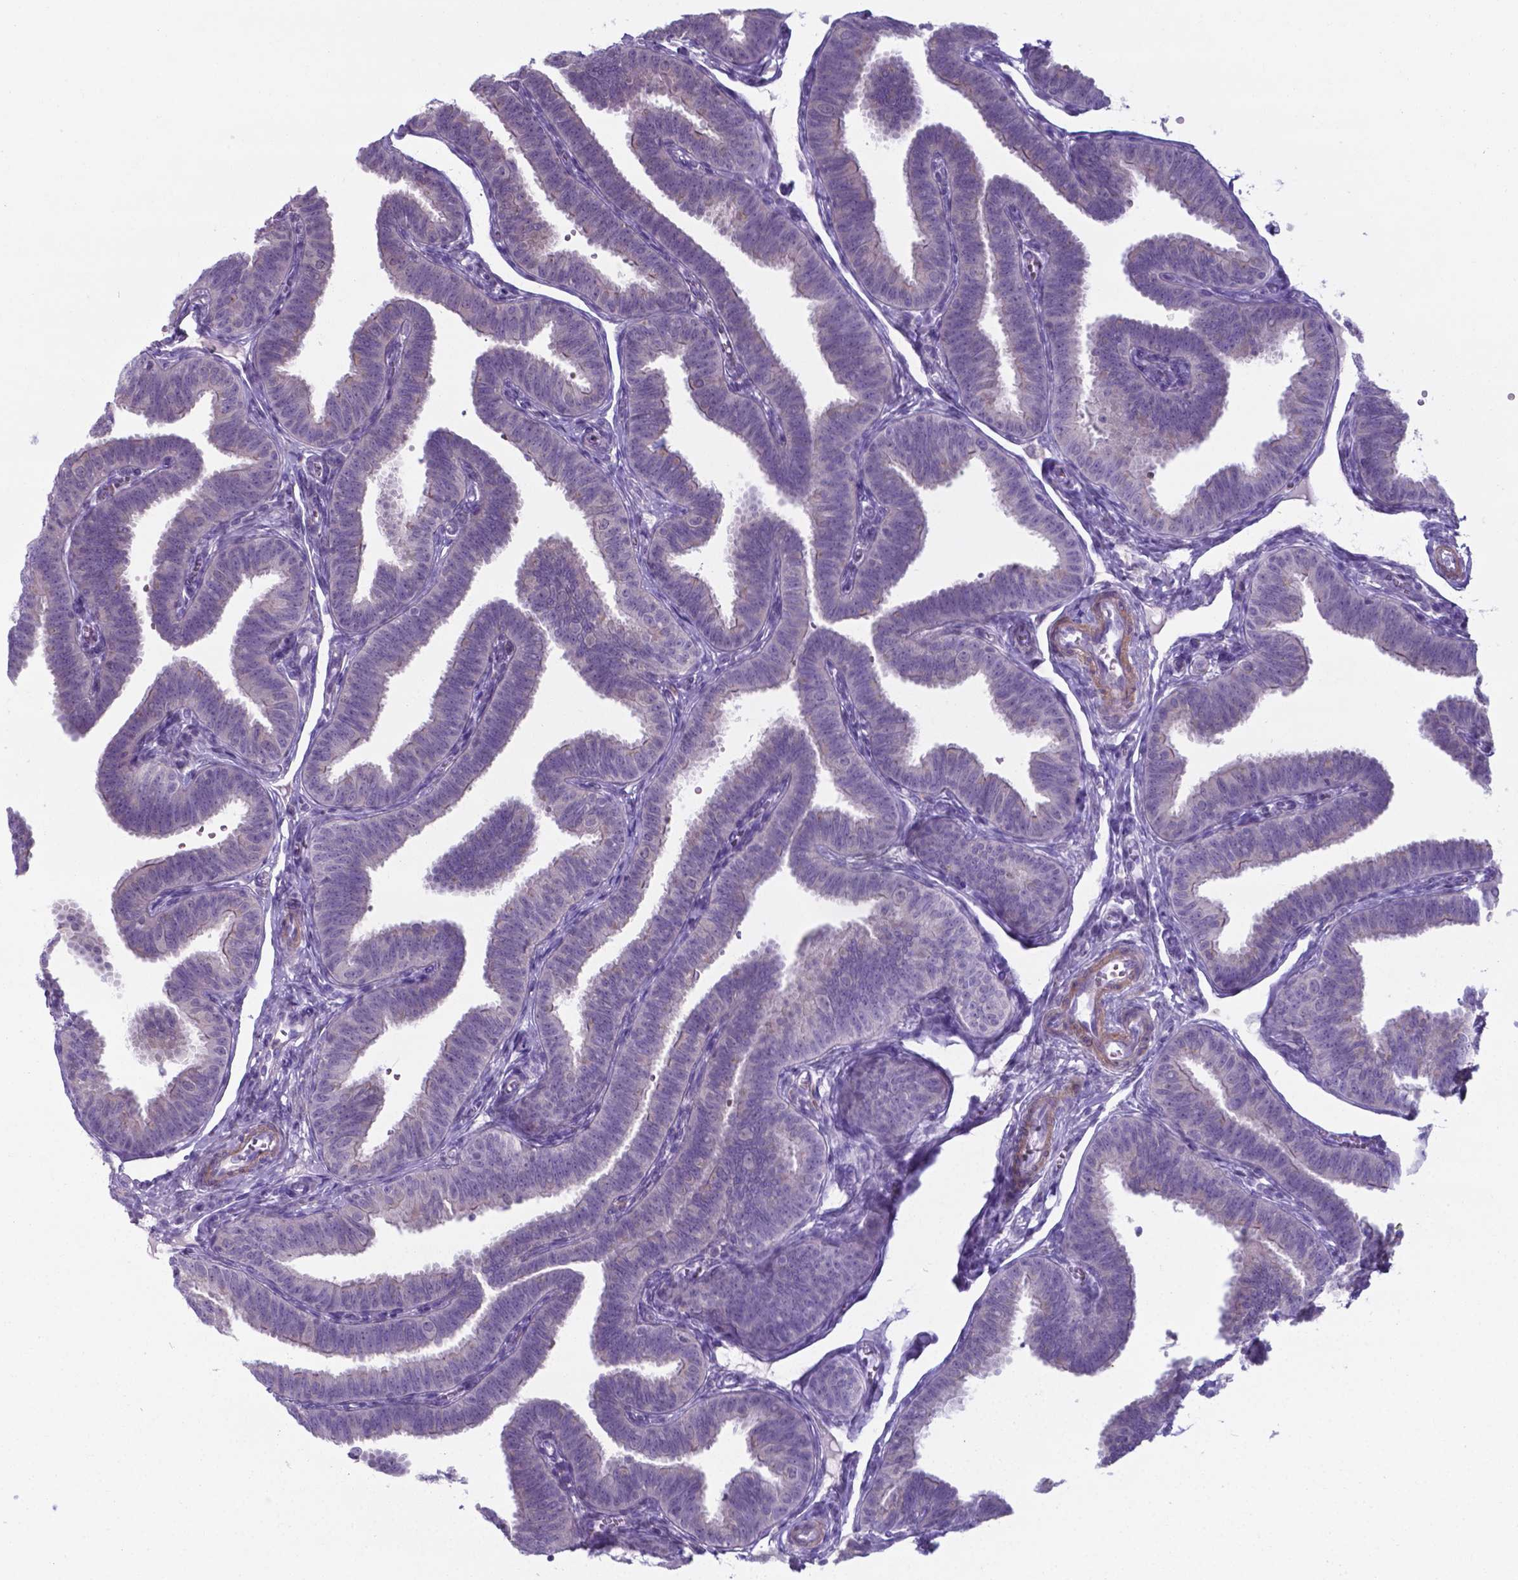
{"staining": {"intensity": "weak", "quantity": "<25%", "location": "cytoplasmic/membranous"}, "tissue": "fallopian tube", "cell_type": "Glandular cells", "image_type": "normal", "snomed": [{"axis": "morphology", "description": "Normal tissue, NOS"}, {"axis": "topography", "description": "Fallopian tube"}], "caption": "This is a photomicrograph of immunohistochemistry staining of benign fallopian tube, which shows no expression in glandular cells. (DAB (3,3'-diaminobenzidine) immunohistochemistry (IHC), high magnification).", "gene": "AP5B1", "patient": {"sex": "female", "age": 25}}